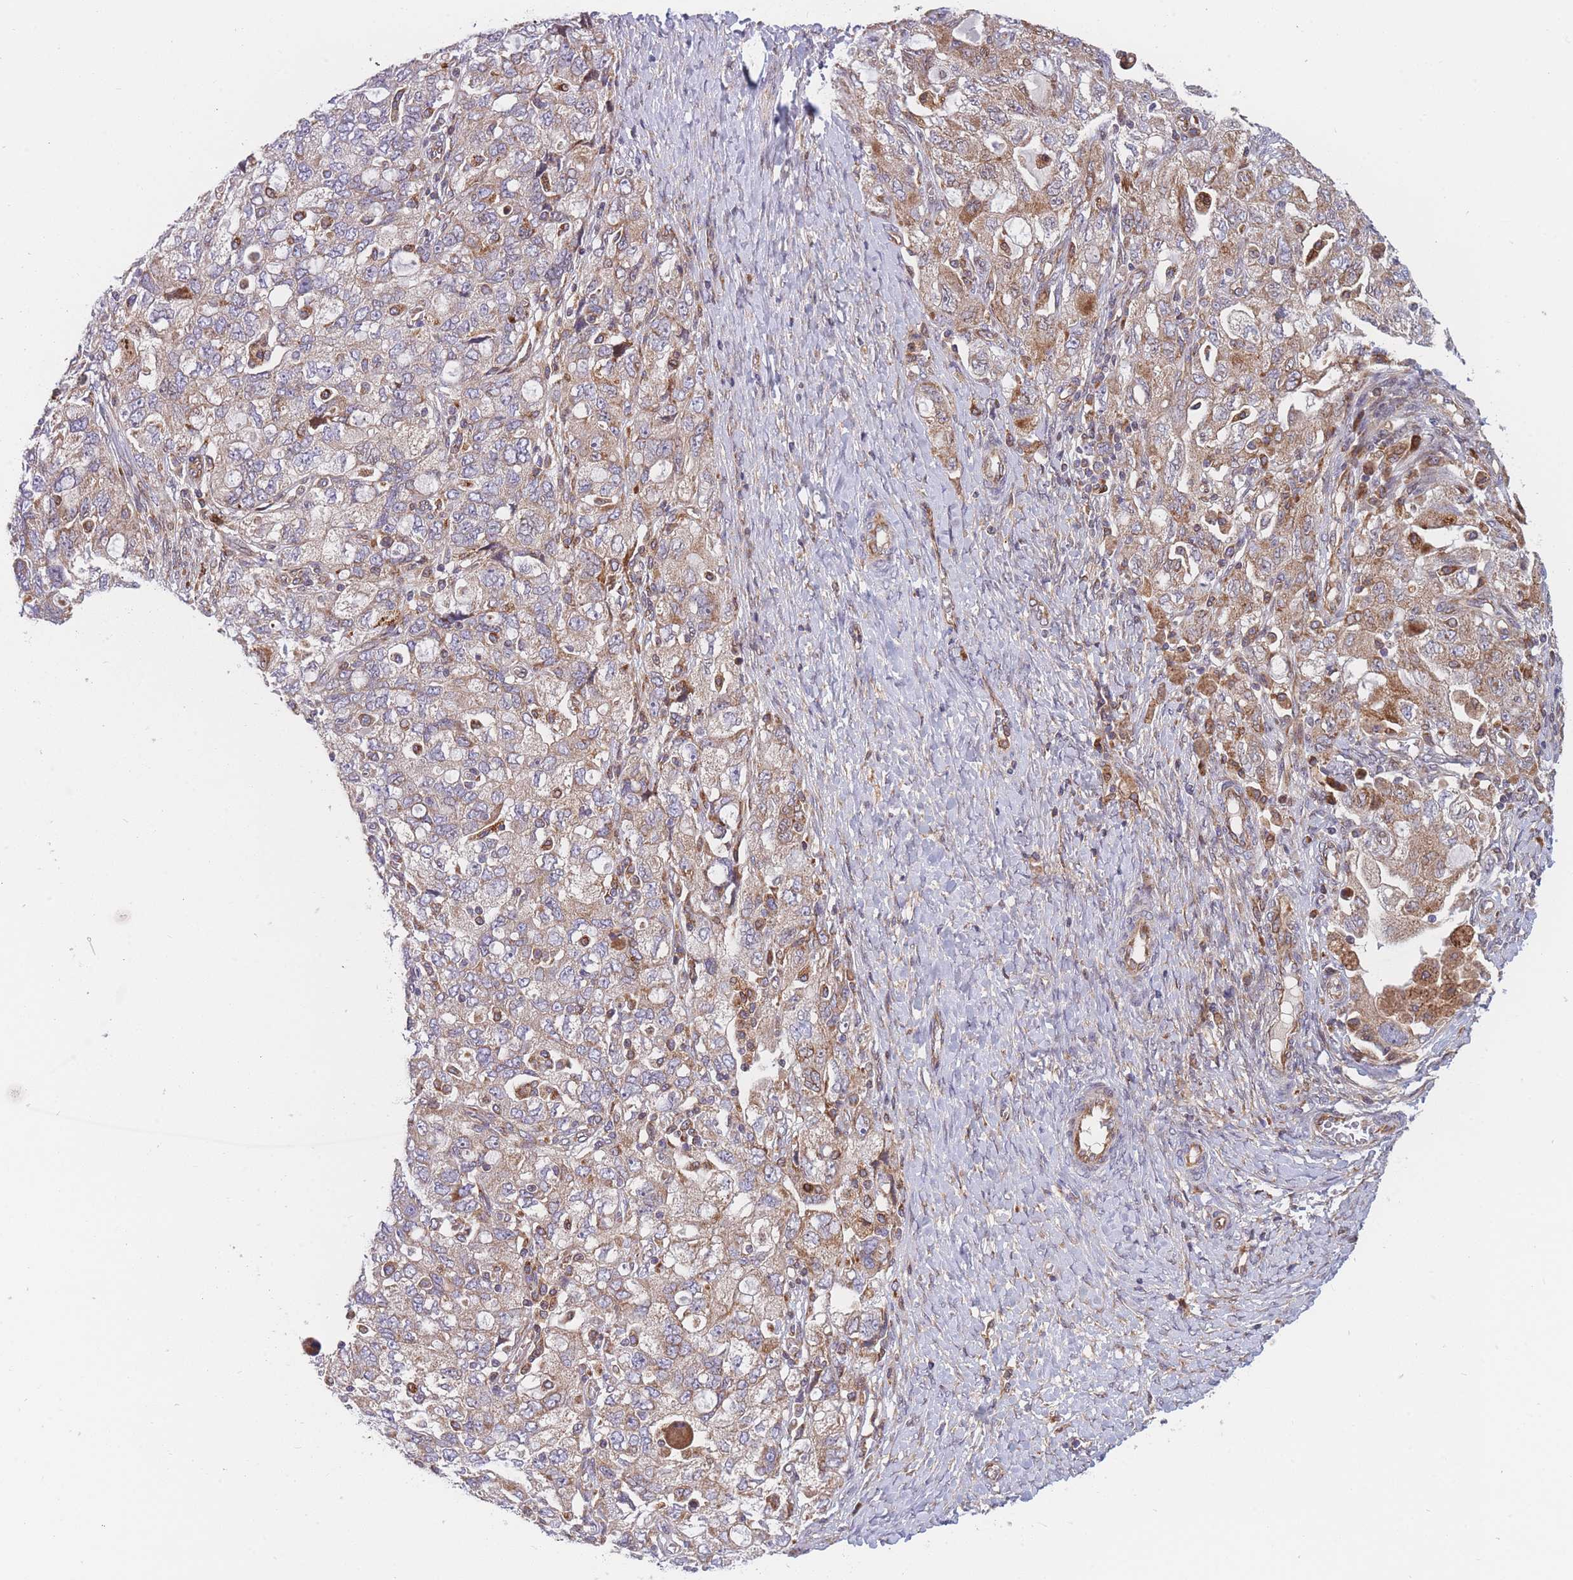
{"staining": {"intensity": "weak", "quantity": ">75%", "location": "cytoplasmic/membranous"}, "tissue": "ovarian cancer", "cell_type": "Tumor cells", "image_type": "cancer", "snomed": [{"axis": "morphology", "description": "Carcinoma, NOS"}, {"axis": "morphology", "description": "Cystadenocarcinoma, serous, NOS"}, {"axis": "topography", "description": "Ovary"}], "caption": "A histopathology image of ovarian cancer stained for a protein displays weak cytoplasmic/membranous brown staining in tumor cells.", "gene": "TMEM131L", "patient": {"sex": "female", "age": 69}}